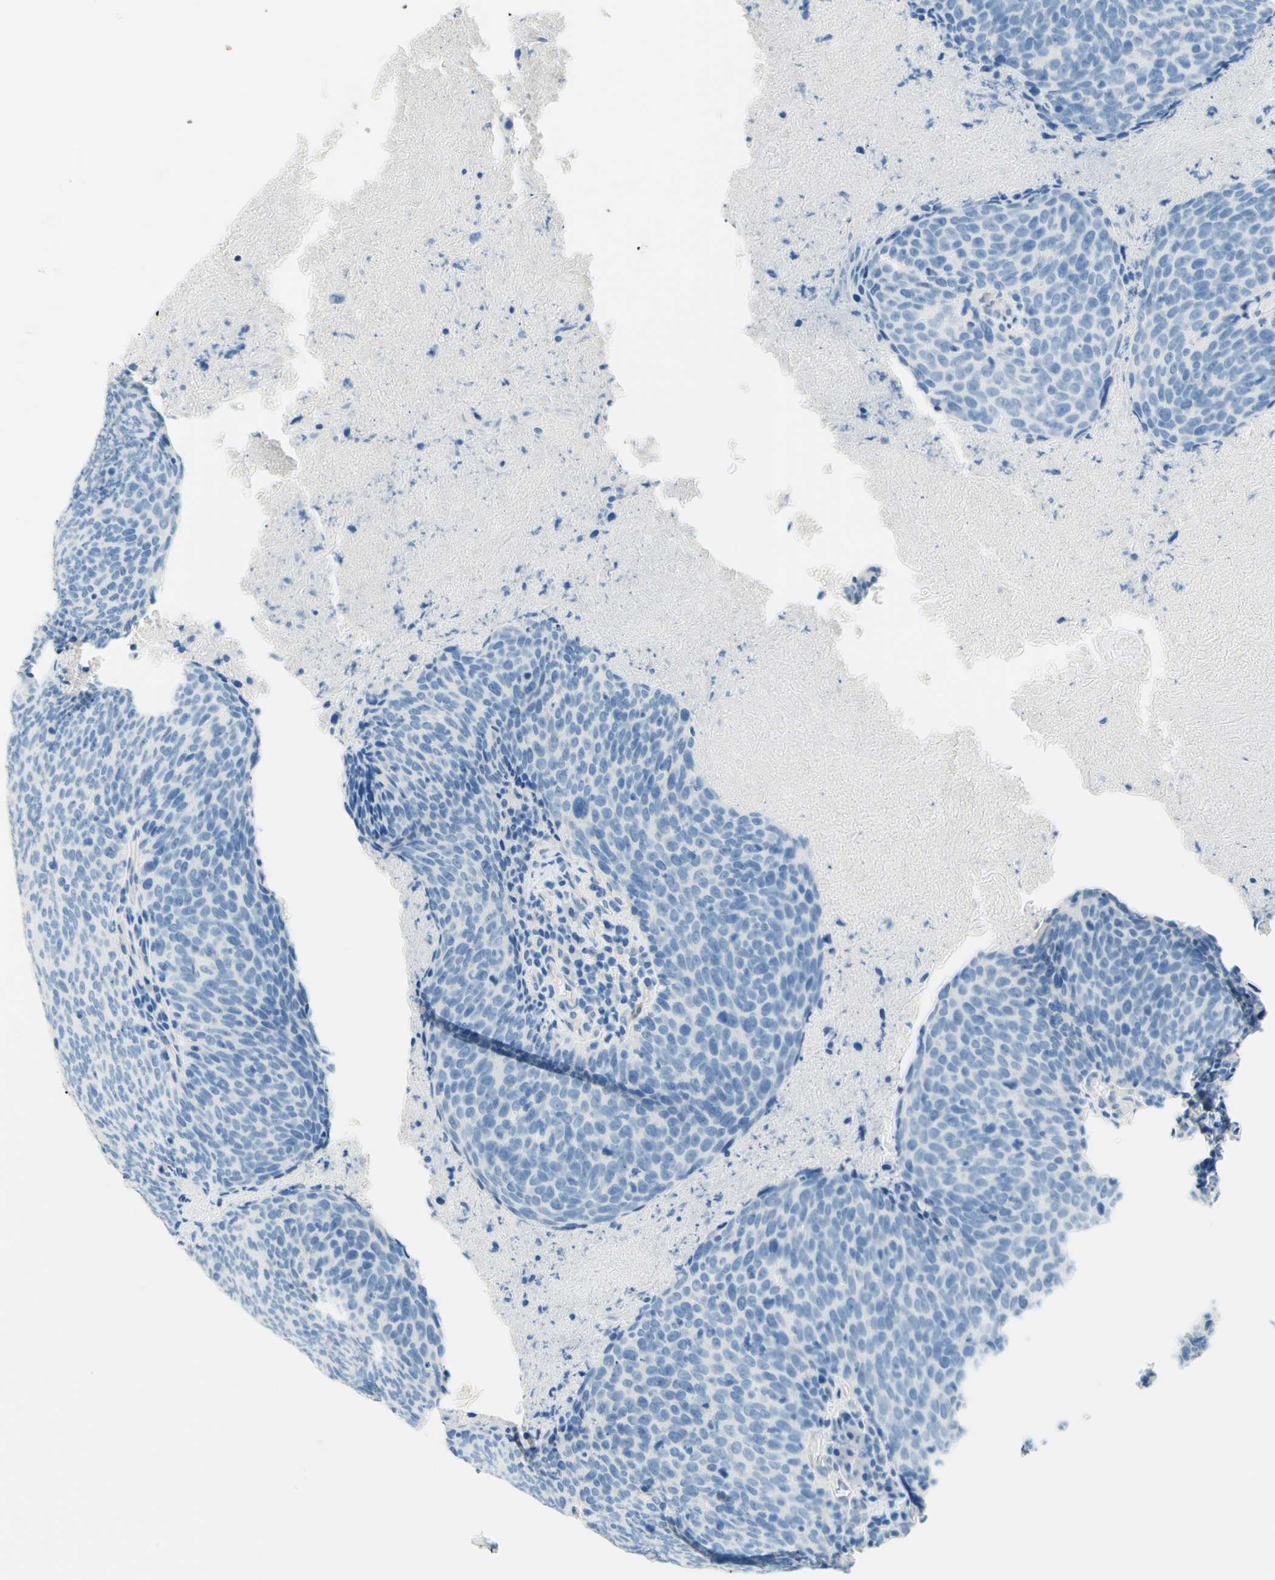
{"staining": {"intensity": "negative", "quantity": "none", "location": "none"}, "tissue": "head and neck cancer", "cell_type": "Tumor cells", "image_type": "cancer", "snomed": [{"axis": "morphology", "description": "Squamous cell carcinoma, NOS"}, {"axis": "morphology", "description": "Squamous cell carcinoma, metastatic, NOS"}, {"axis": "topography", "description": "Lymph node"}, {"axis": "topography", "description": "Head-Neck"}], "caption": "Head and neck metastatic squamous cell carcinoma was stained to show a protein in brown. There is no significant expression in tumor cells. (Immunohistochemistry, brightfield microscopy, high magnification).", "gene": "PASD1", "patient": {"sex": "male", "age": 62}}